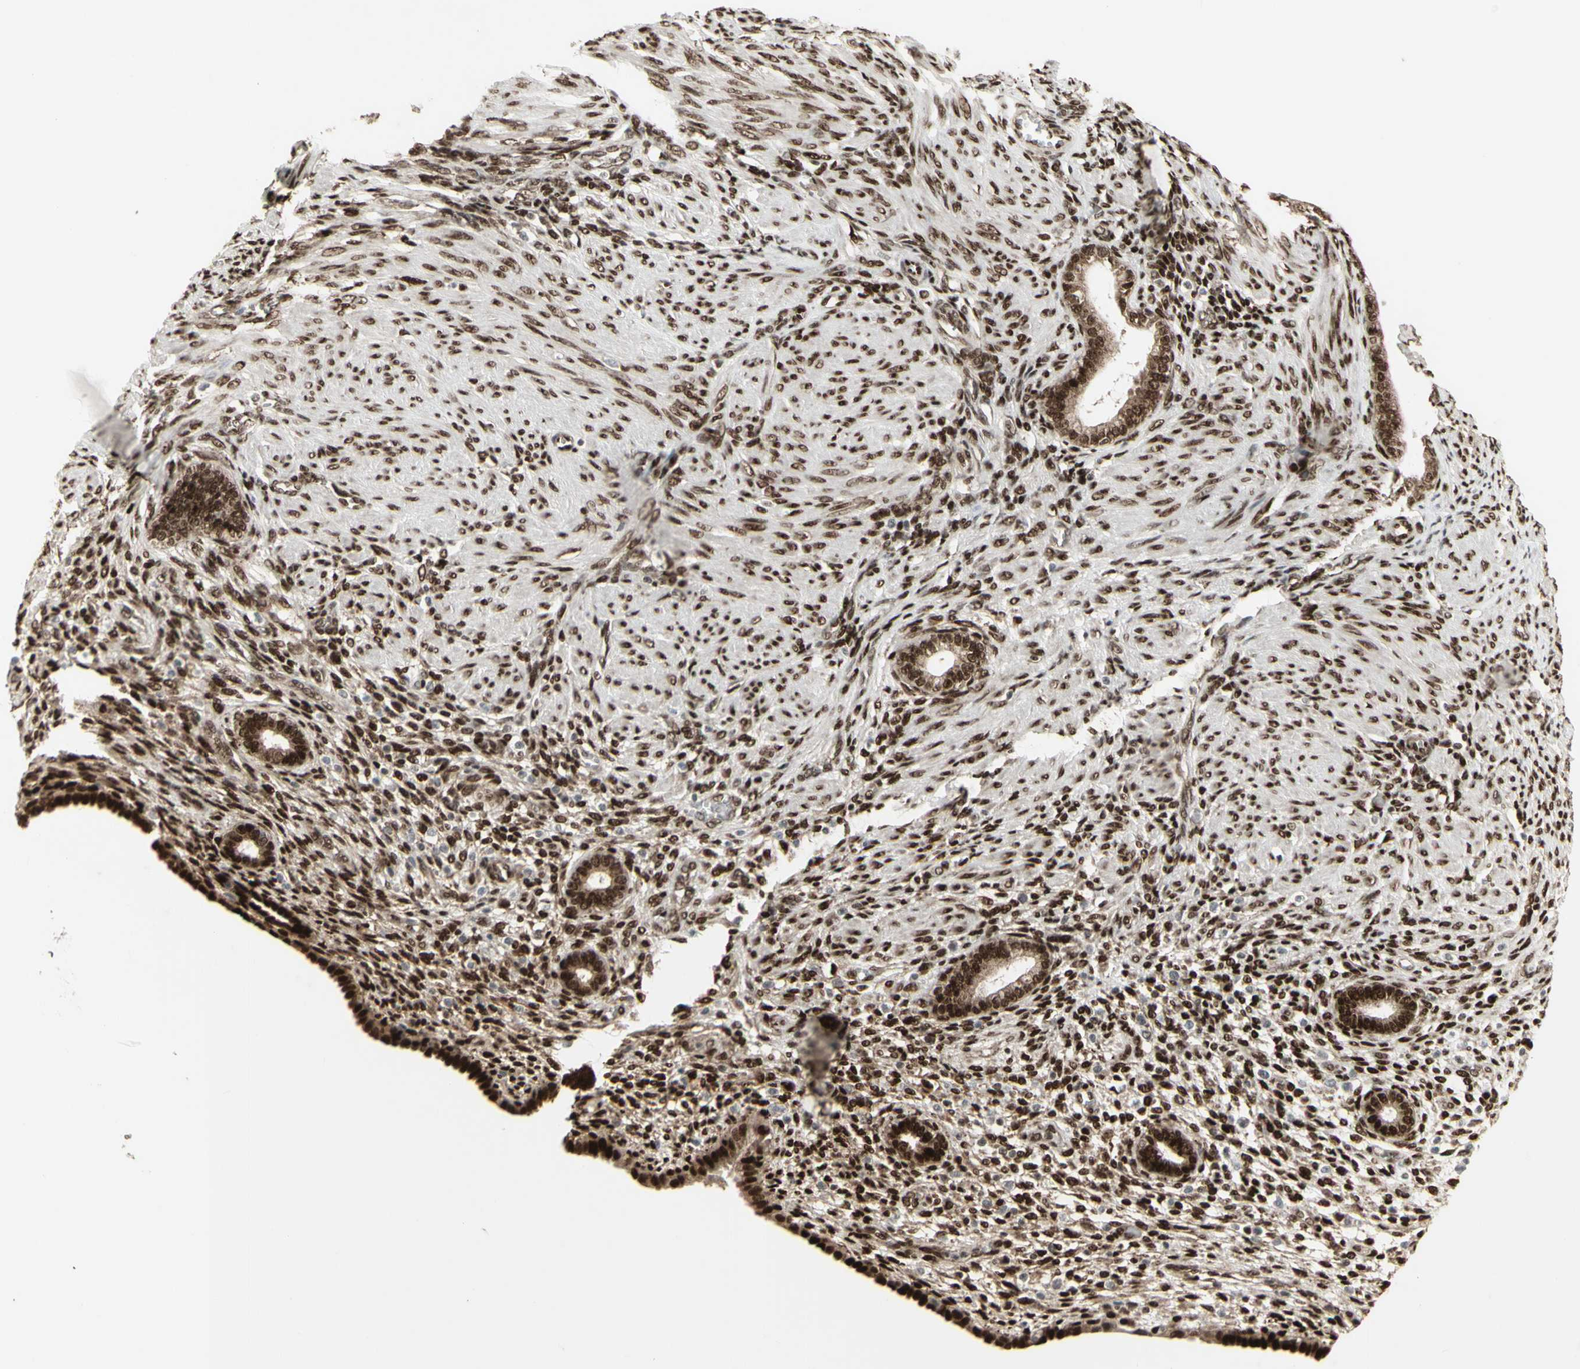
{"staining": {"intensity": "moderate", "quantity": ">75%", "location": "cytoplasmic/membranous,nuclear"}, "tissue": "endometrium", "cell_type": "Cells in endometrial stroma", "image_type": "normal", "snomed": [{"axis": "morphology", "description": "Normal tissue, NOS"}, {"axis": "topography", "description": "Endometrium"}], "caption": "Protein staining of normal endometrium shows moderate cytoplasmic/membranous,nuclear staining in about >75% of cells in endometrial stroma.", "gene": "CBX1", "patient": {"sex": "female", "age": 72}}